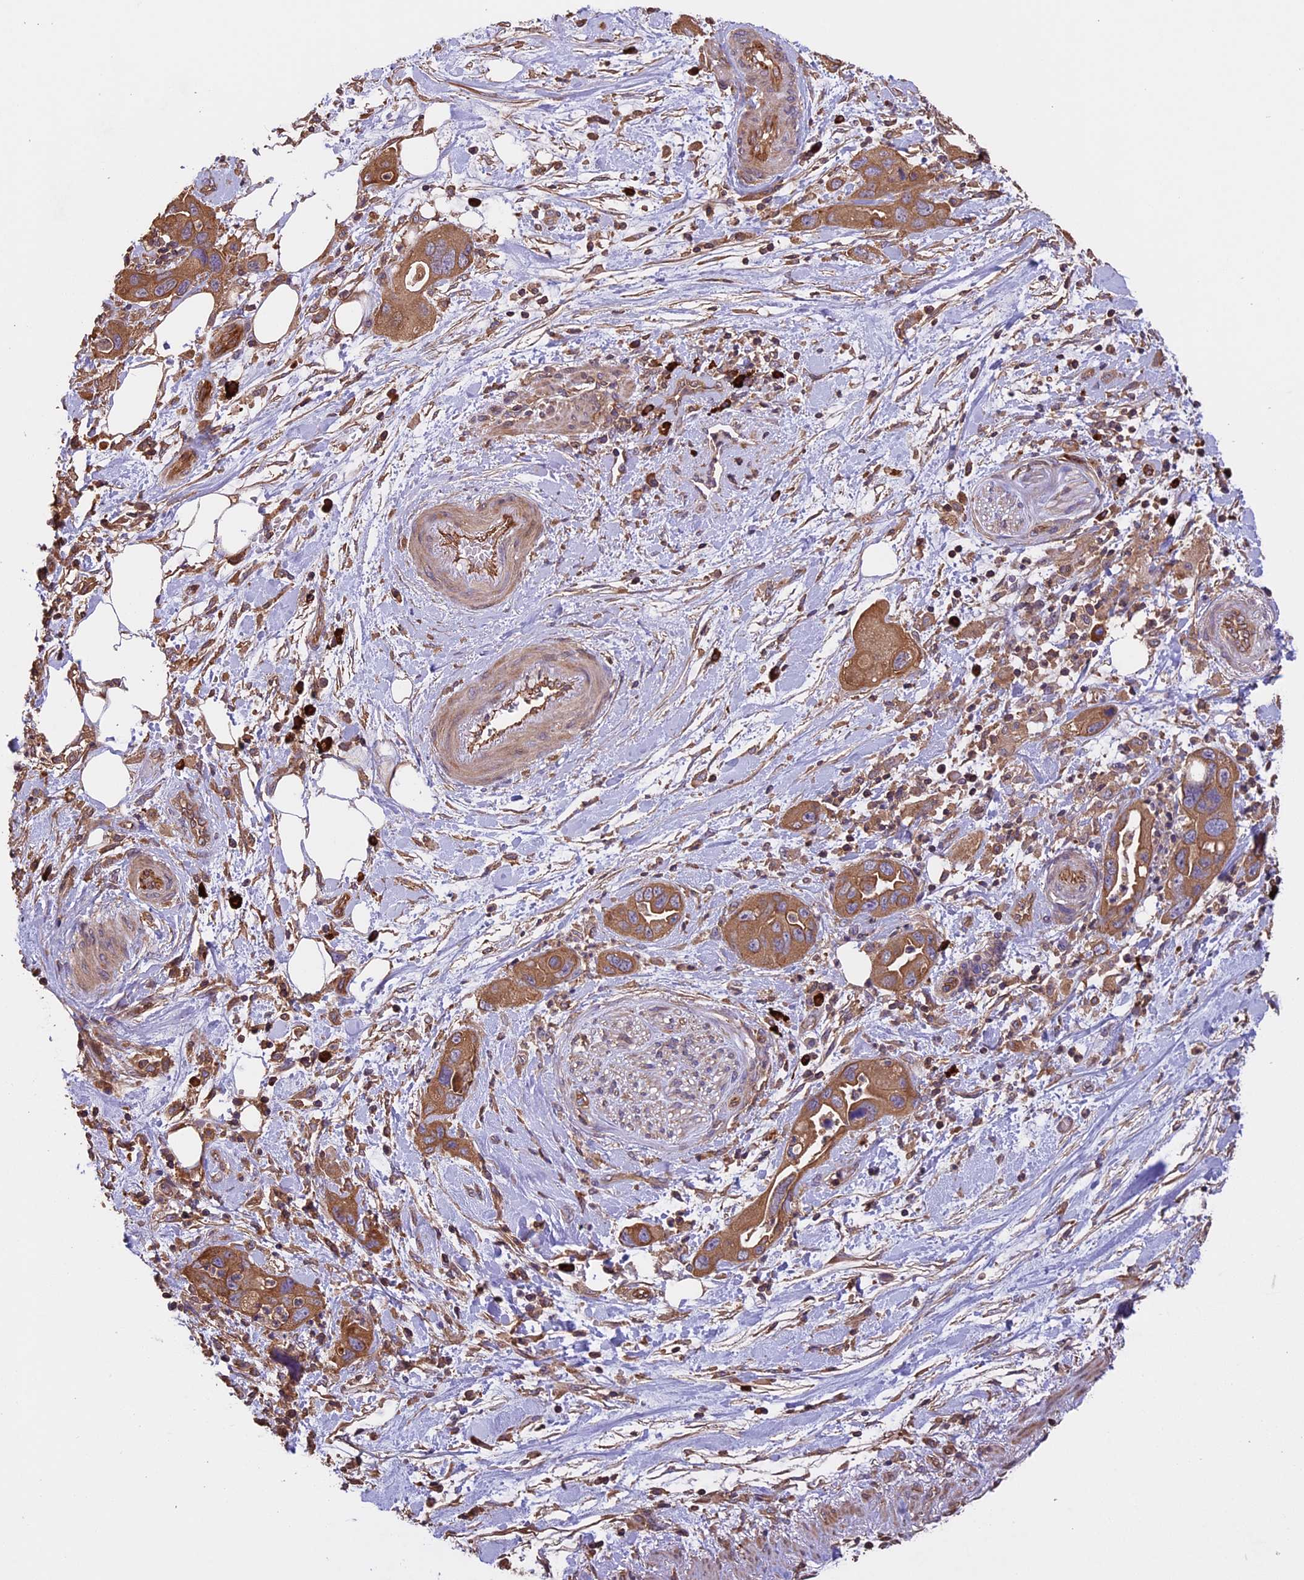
{"staining": {"intensity": "moderate", "quantity": ">75%", "location": "cytoplasmic/membranous"}, "tissue": "pancreatic cancer", "cell_type": "Tumor cells", "image_type": "cancer", "snomed": [{"axis": "morphology", "description": "Adenocarcinoma, NOS"}, {"axis": "topography", "description": "Pancreas"}], "caption": "This micrograph reveals pancreatic cancer stained with immunohistochemistry to label a protein in brown. The cytoplasmic/membranous of tumor cells show moderate positivity for the protein. Nuclei are counter-stained blue.", "gene": "GAS8", "patient": {"sex": "female", "age": 71}}